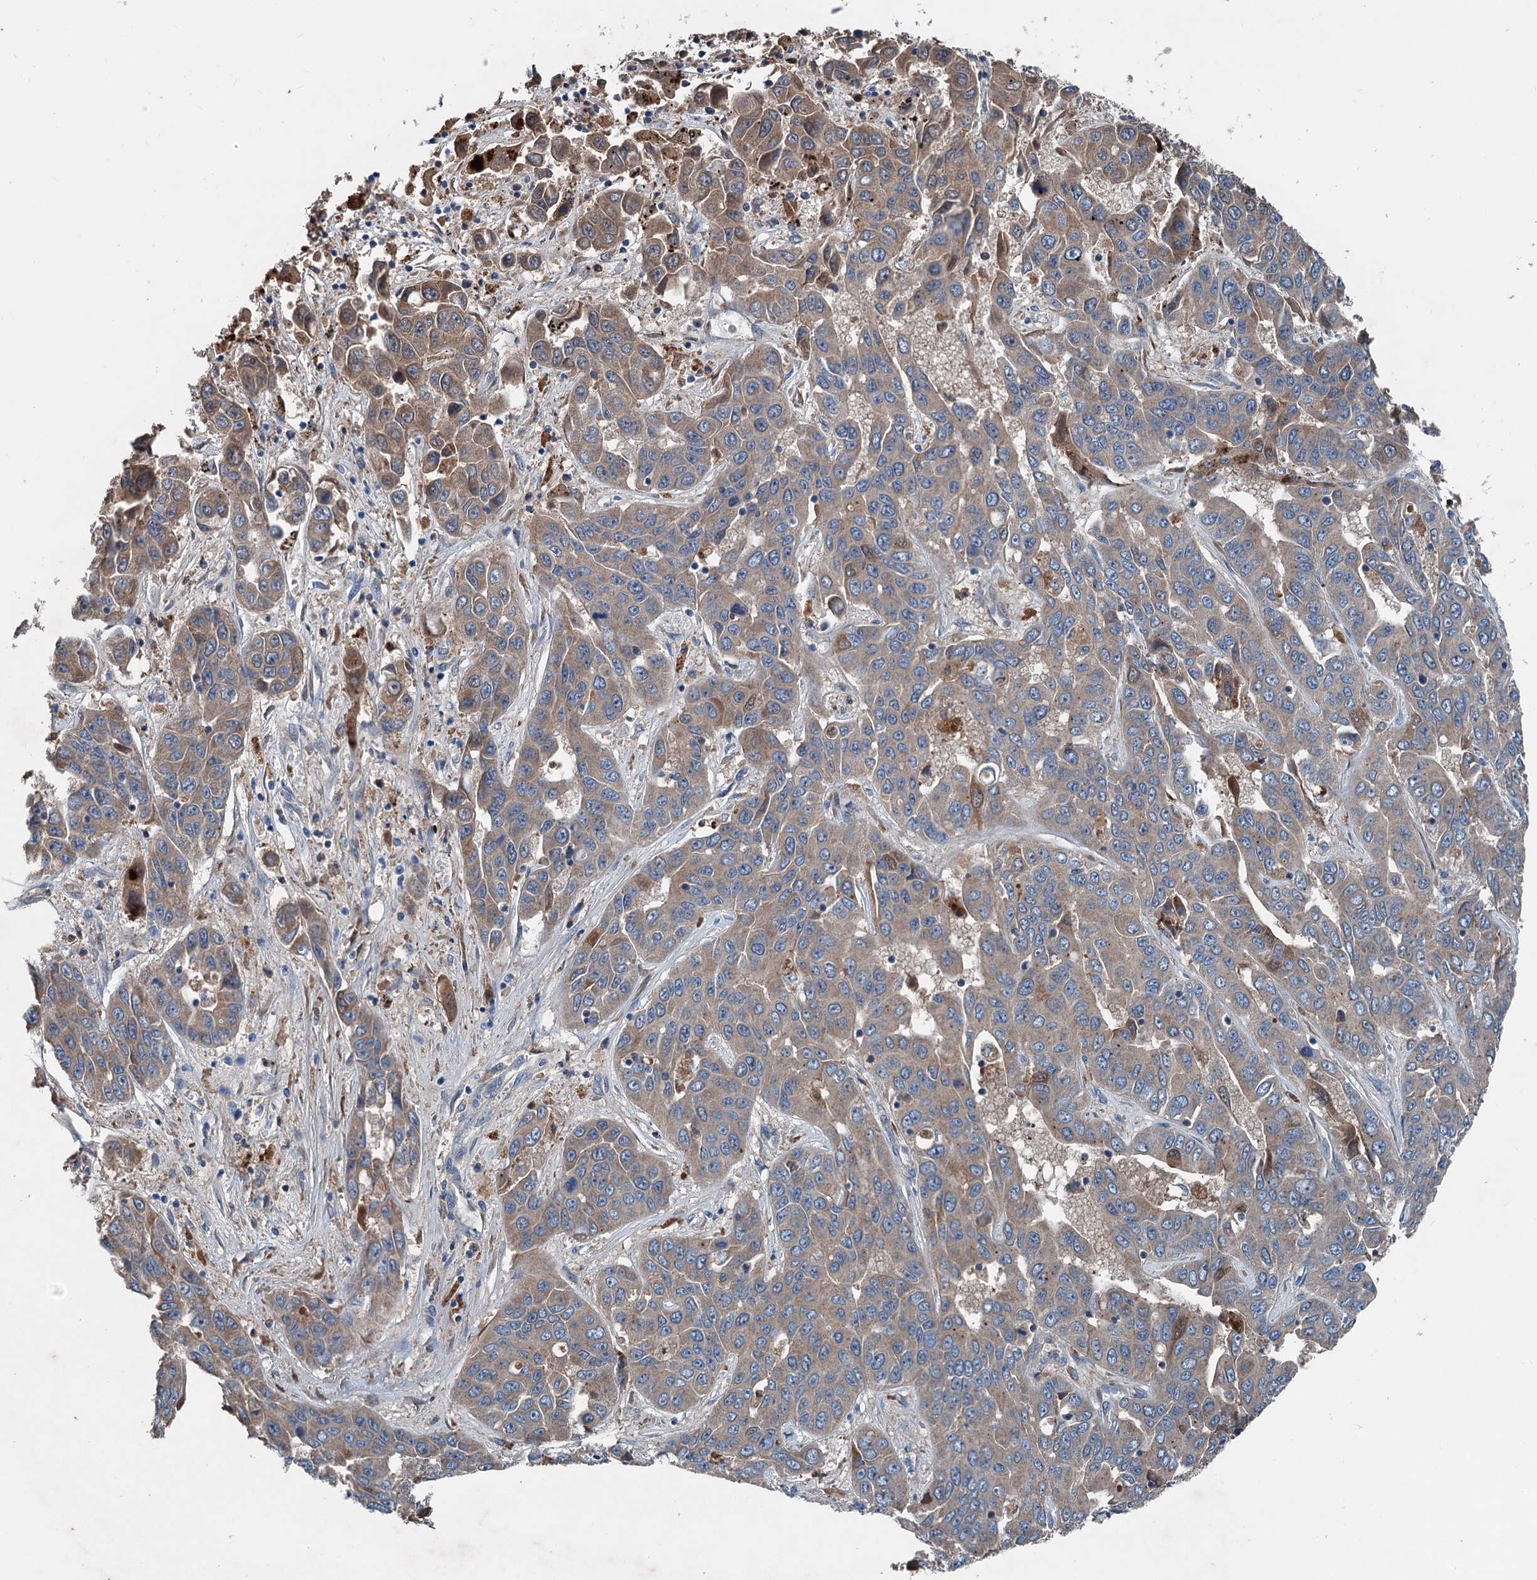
{"staining": {"intensity": "weak", "quantity": ">75%", "location": "cytoplasmic/membranous"}, "tissue": "liver cancer", "cell_type": "Tumor cells", "image_type": "cancer", "snomed": [{"axis": "morphology", "description": "Cholangiocarcinoma"}, {"axis": "topography", "description": "Liver"}], "caption": "A brown stain labels weak cytoplasmic/membranous expression of a protein in liver cholangiocarcinoma tumor cells.", "gene": "PDSS1", "patient": {"sex": "female", "age": 52}}